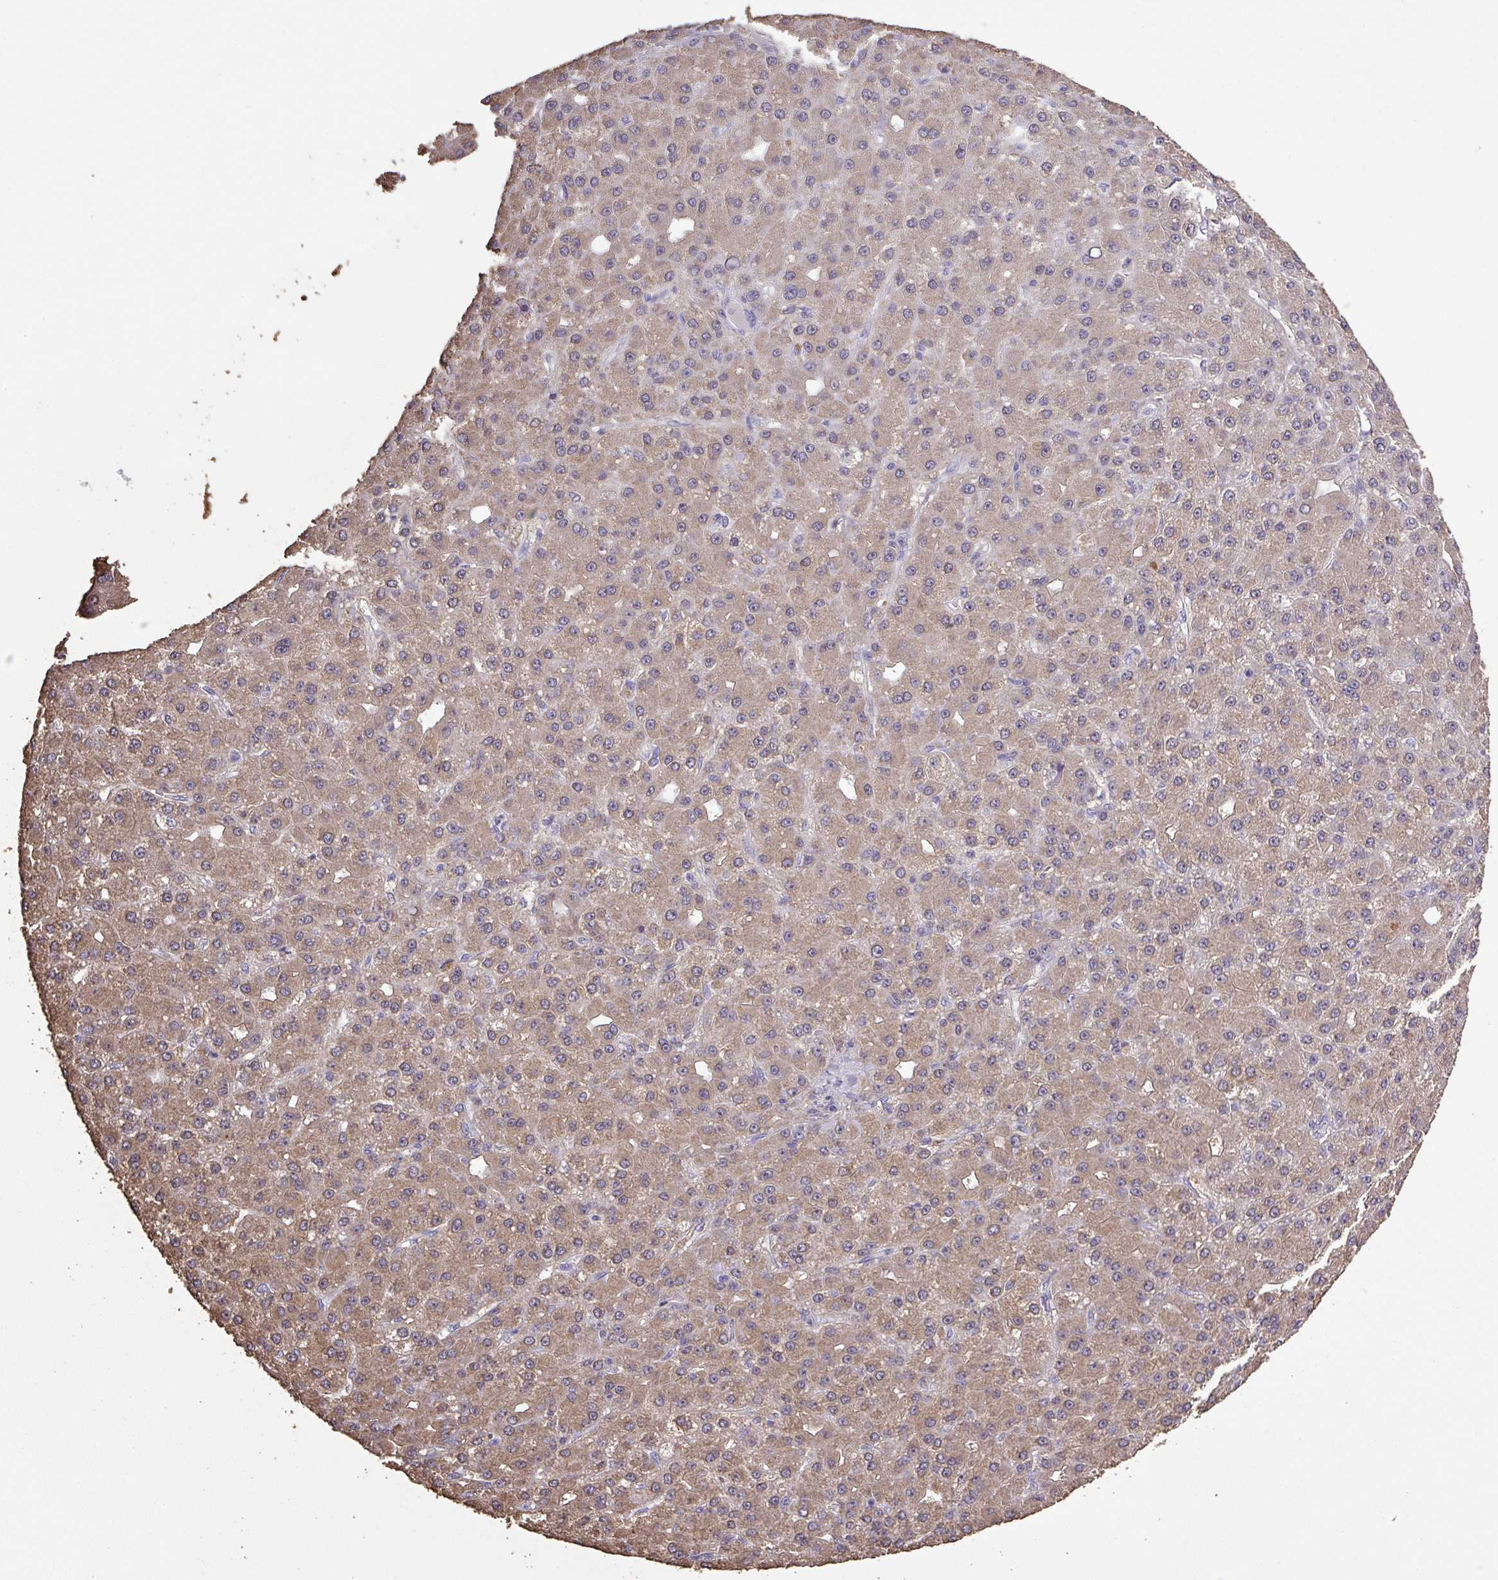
{"staining": {"intensity": "moderate", "quantity": ">75%", "location": "cytoplasmic/membranous"}, "tissue": "liver cancer", "cell_type": "Tumor cells", "image_type": "cancer", "snomed": [{"axis": "morphology", "description": "Carcinoma, Hepatocellular, NOS"}, {"axis": "topography", "description": "Liver"}], "caption": "The photomicrograph demonstrates staining of hepatocellular carcinoma (liver), revealing moderate cytoplasmic/membranous protein positivity (brown color) within tumor cells. The protein of interest is shown in brown color, while the nuclei are stained blue.", "gene": "ISLR", "patient": {"sex": "male", "age": 67}}